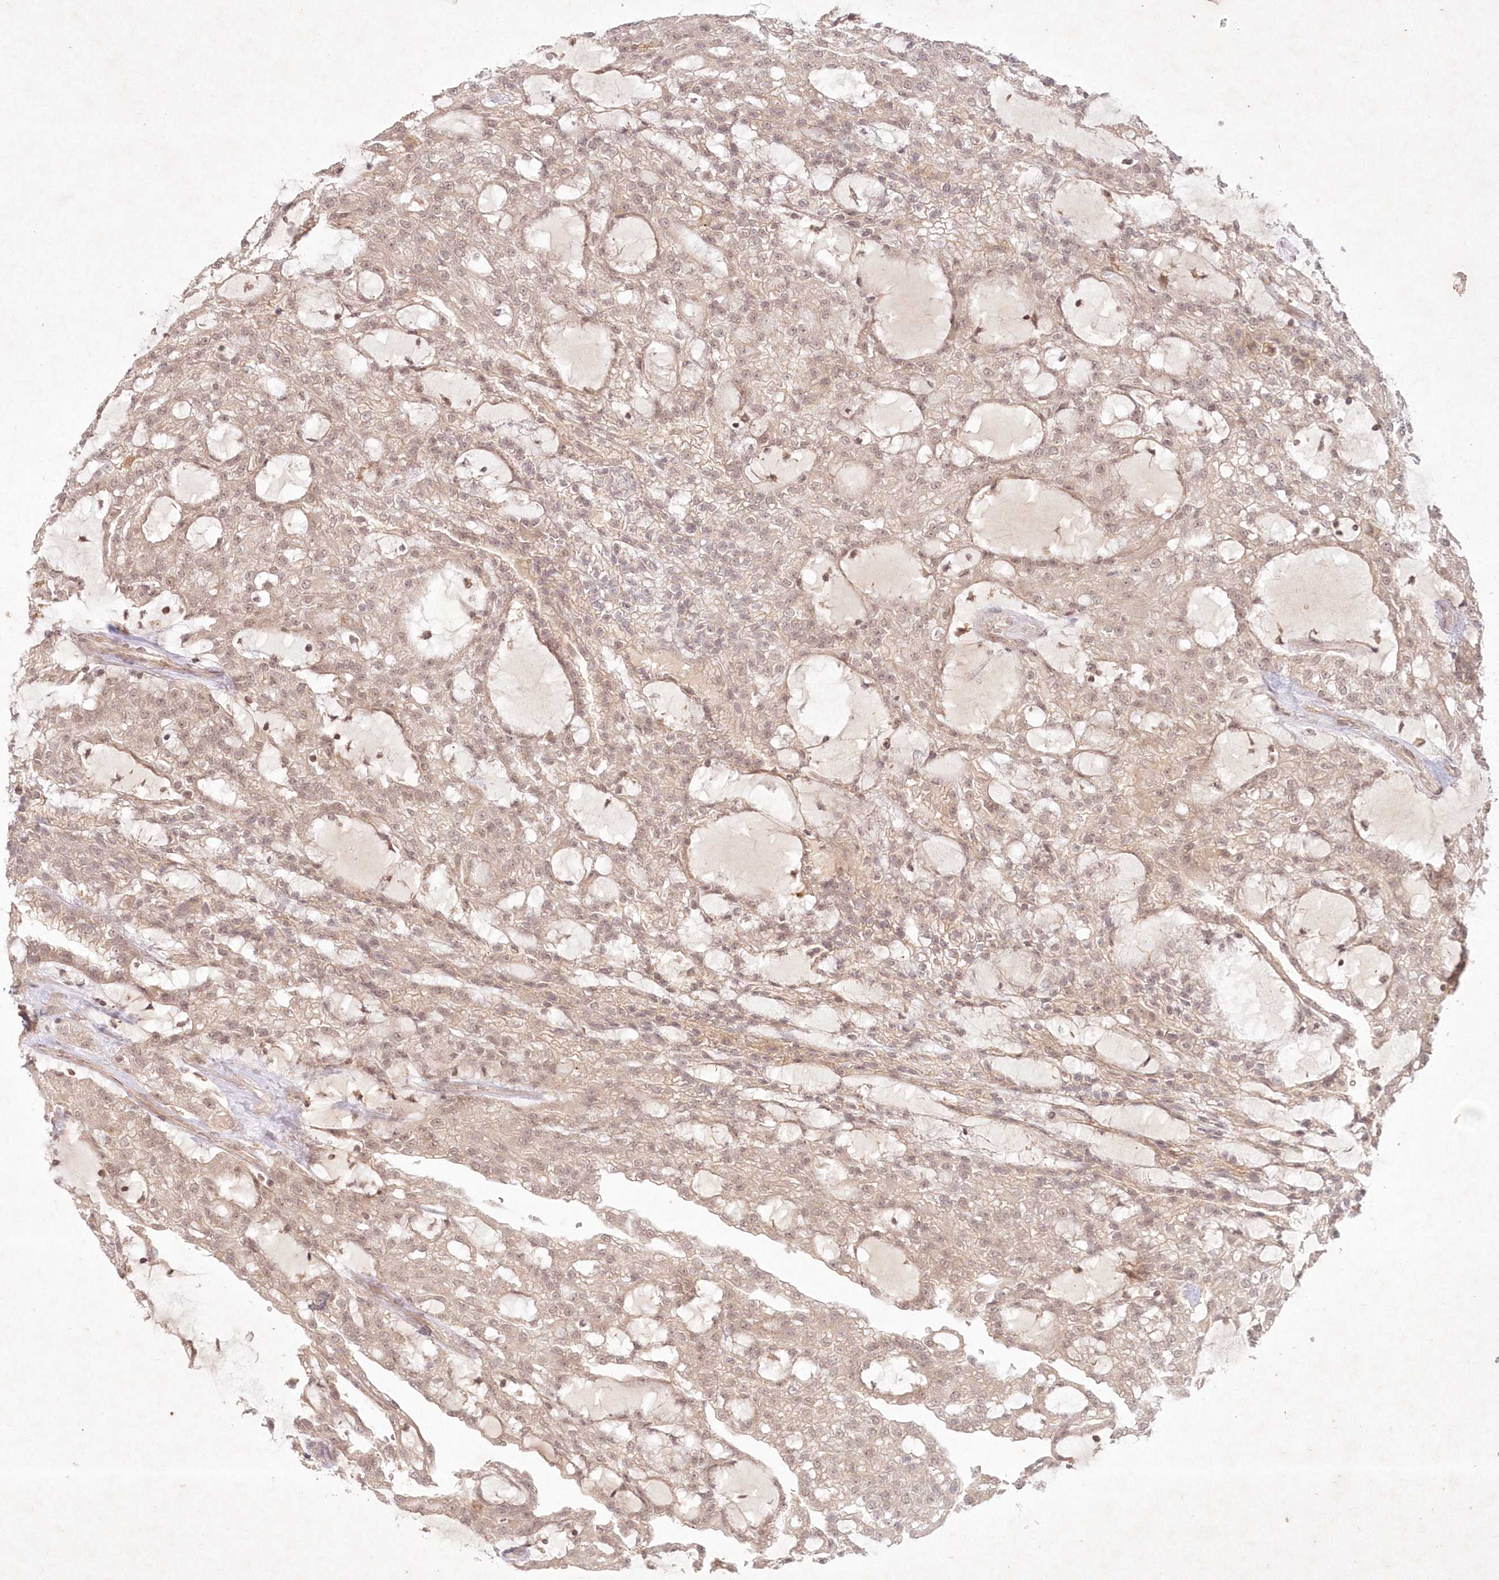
{"staining": {"intensity": "weak", "quantity": ">75%", "location": "cytoplasmic/membranous,nuclear"}, "tissue": "renal cancer", "cell_type": "Tumor cells", "image_type": "cancer", "snomed": [{"axis": "morphology", "description": "Adenocarcinoma, NOS"}, {"axis": "topography", "description": "Kidney"}], "caption": "Immunohistochemistry photomicrograph of renal cancer (adenocarcinoma) stained for a protein (brown), which reveals low levels of weak cytoplasmic/membranous and nuclear expression in about >75% of tumor cells.", "gene": "TOGARAM2", "patient": {"sex": "male", "age": 63}}